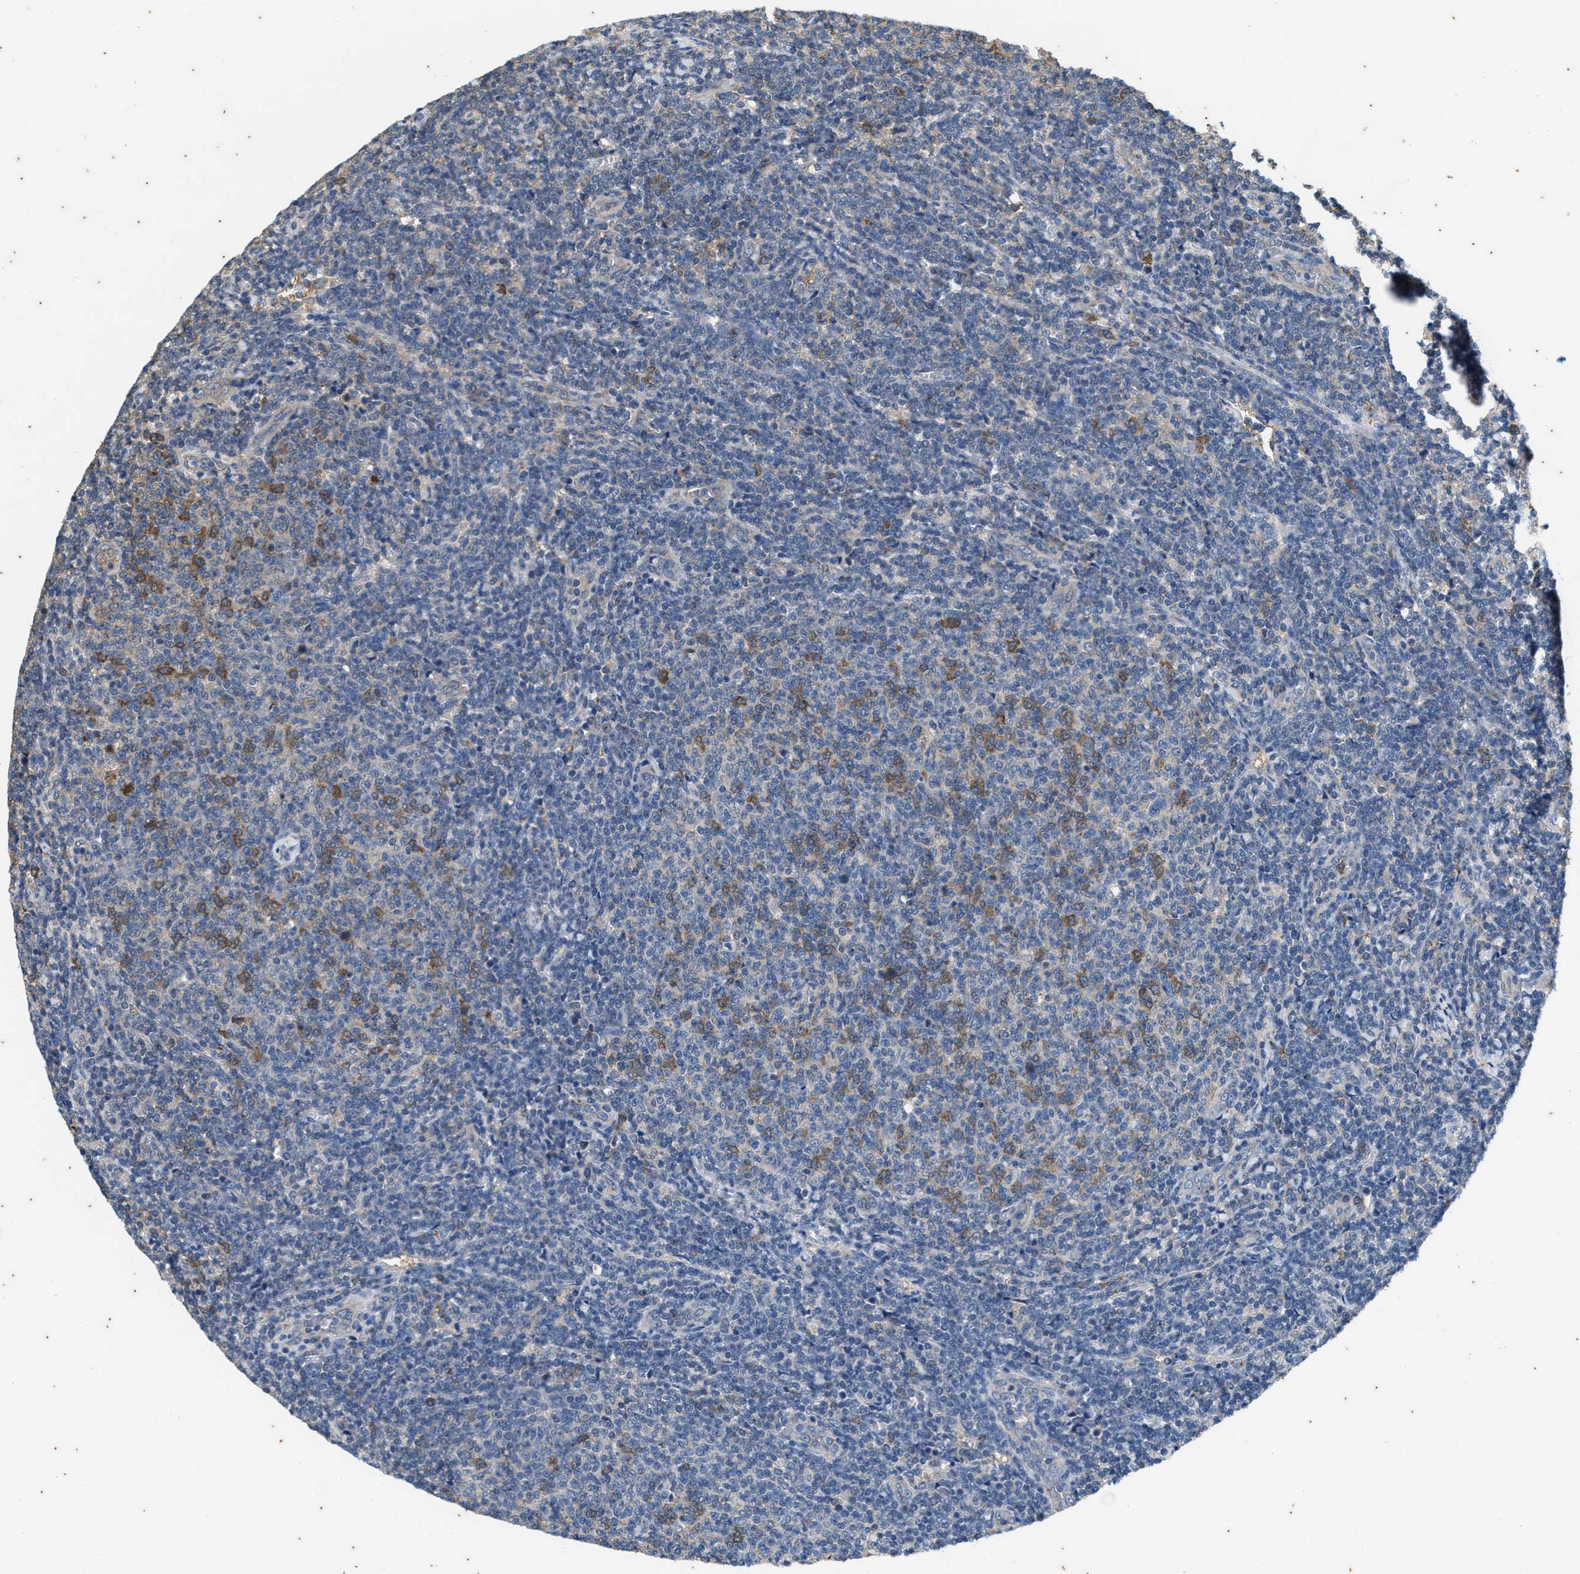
{"staining": {"intensity": "moderate", "quantity": "<25%", "location": "cytoplasmic/membranous"}, "tissue": "lymphoma", "cell_type": "Tumor cells", "image_type": "cancer", "snomed": [{"axis": "morphology", "description": "Malignant lymphoma, non-Hodgkin's type, Low grade"}, {"axis": "topography", "description": "Lymph node"}], "caption": "Immunohistochemistry staining of low-grade malignant lymphoma, non-Hodgkin's type, which shows low levels of moderate cytoplasmic/membranous staining in about <25% of tumor cells indicating moderate cytoplasmic/membranous protein positivity. The staining was performed using DAB (3,3'-diaminobenzidine) (brown) for protein detection and nuclei were counterstained in hematoxylin (blue).", "gene": "COX19", "patient": {"sex": "male", "age": 66}}